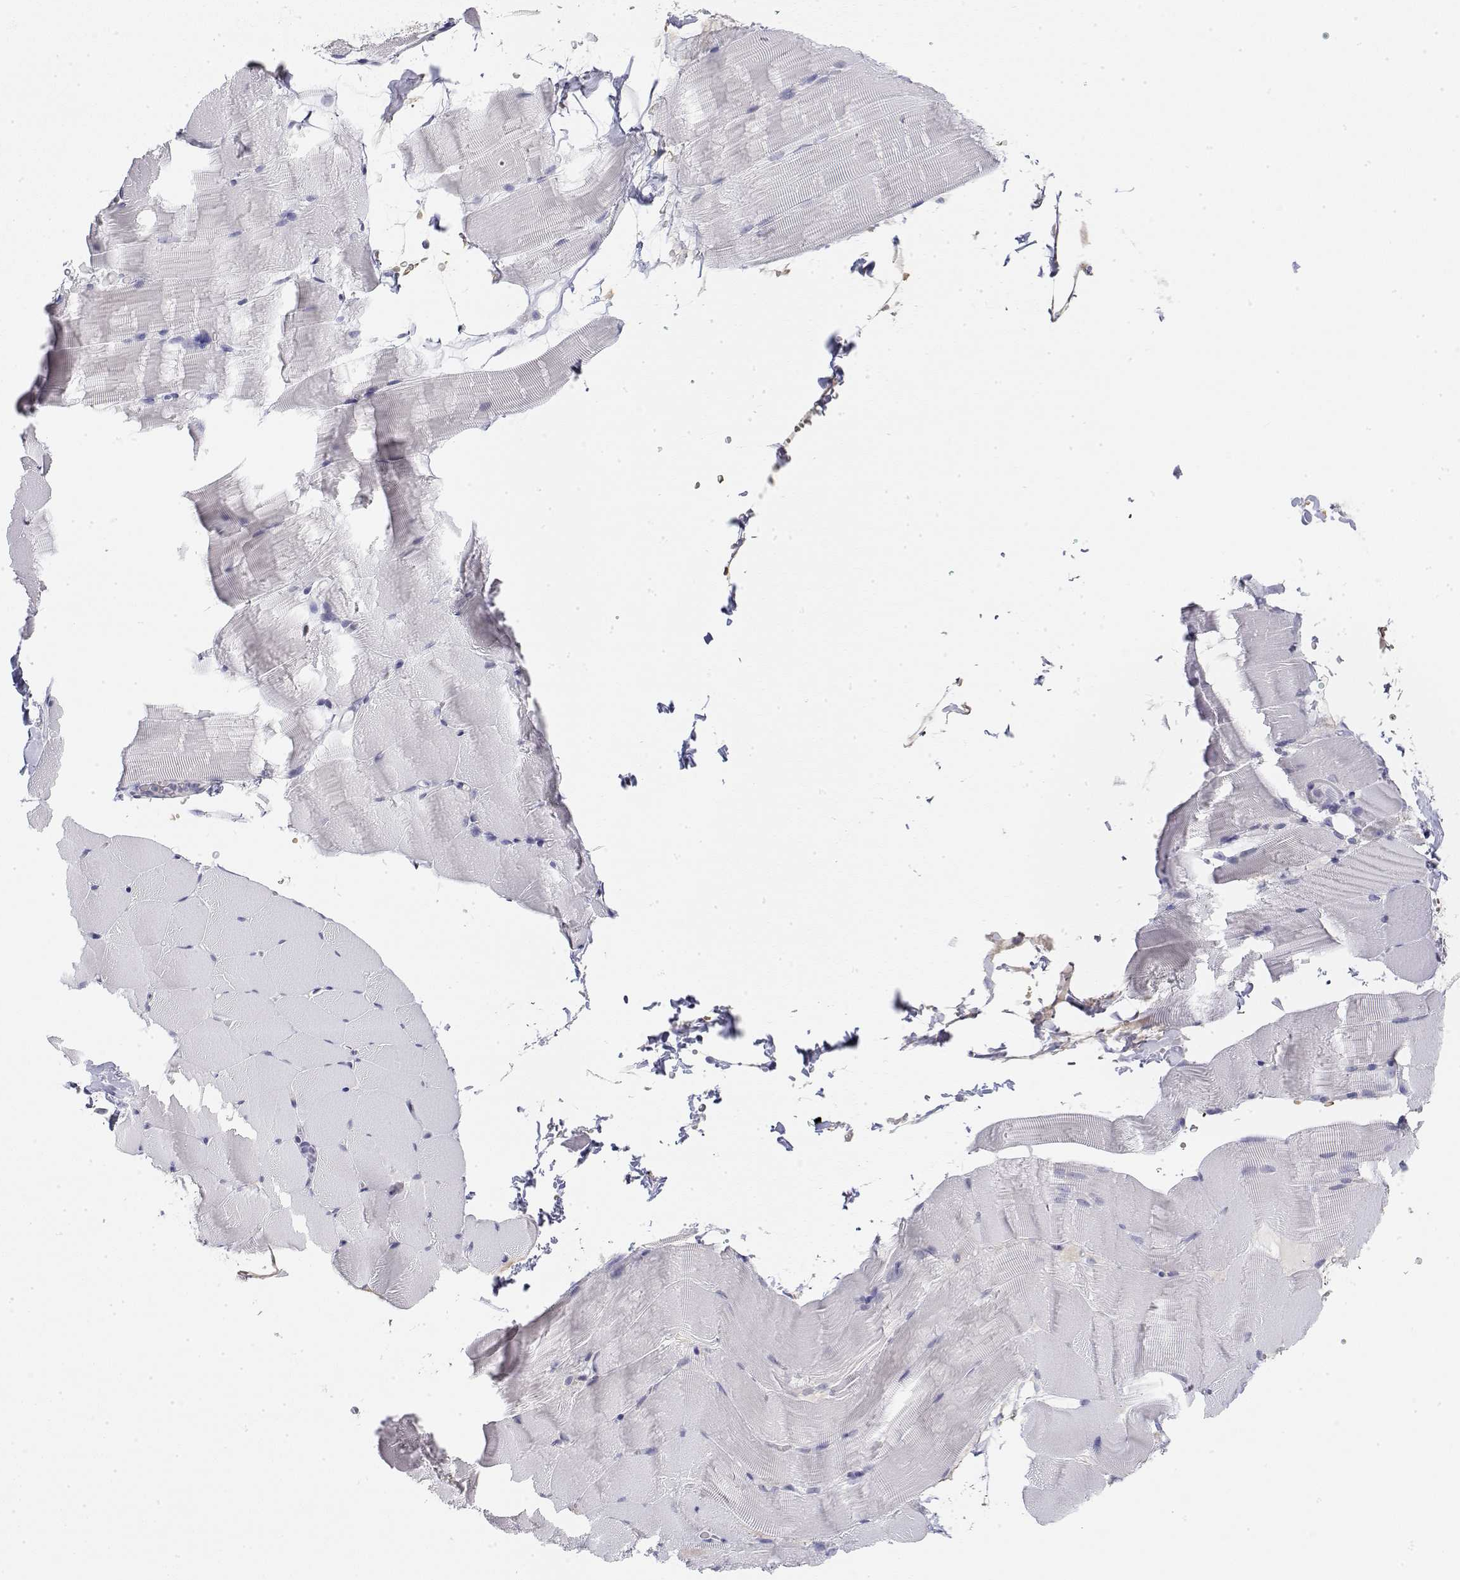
{"staining": {"intensity": "negative", "quantity": "none", "location": "none"}, "tissue": "skeletal muscle", "cell_type": "Myocytes", "image_type": "normal", "snomed": [{"axis": "morphology", "description": "Normal tissue, NOS"}, {"axis": "topography", "description": "Skeletal muscle"}], "caption": "Micrograph shows no protein staining in myocytes of normal skeletal muscle. The staining is performed using DAB (3,3'-diaminobenzidine) brown chromogen with nuclei counter-stained in using hematoxylin.", "gene": "MISP", "patient": {"sex": "female", "age": 37}}